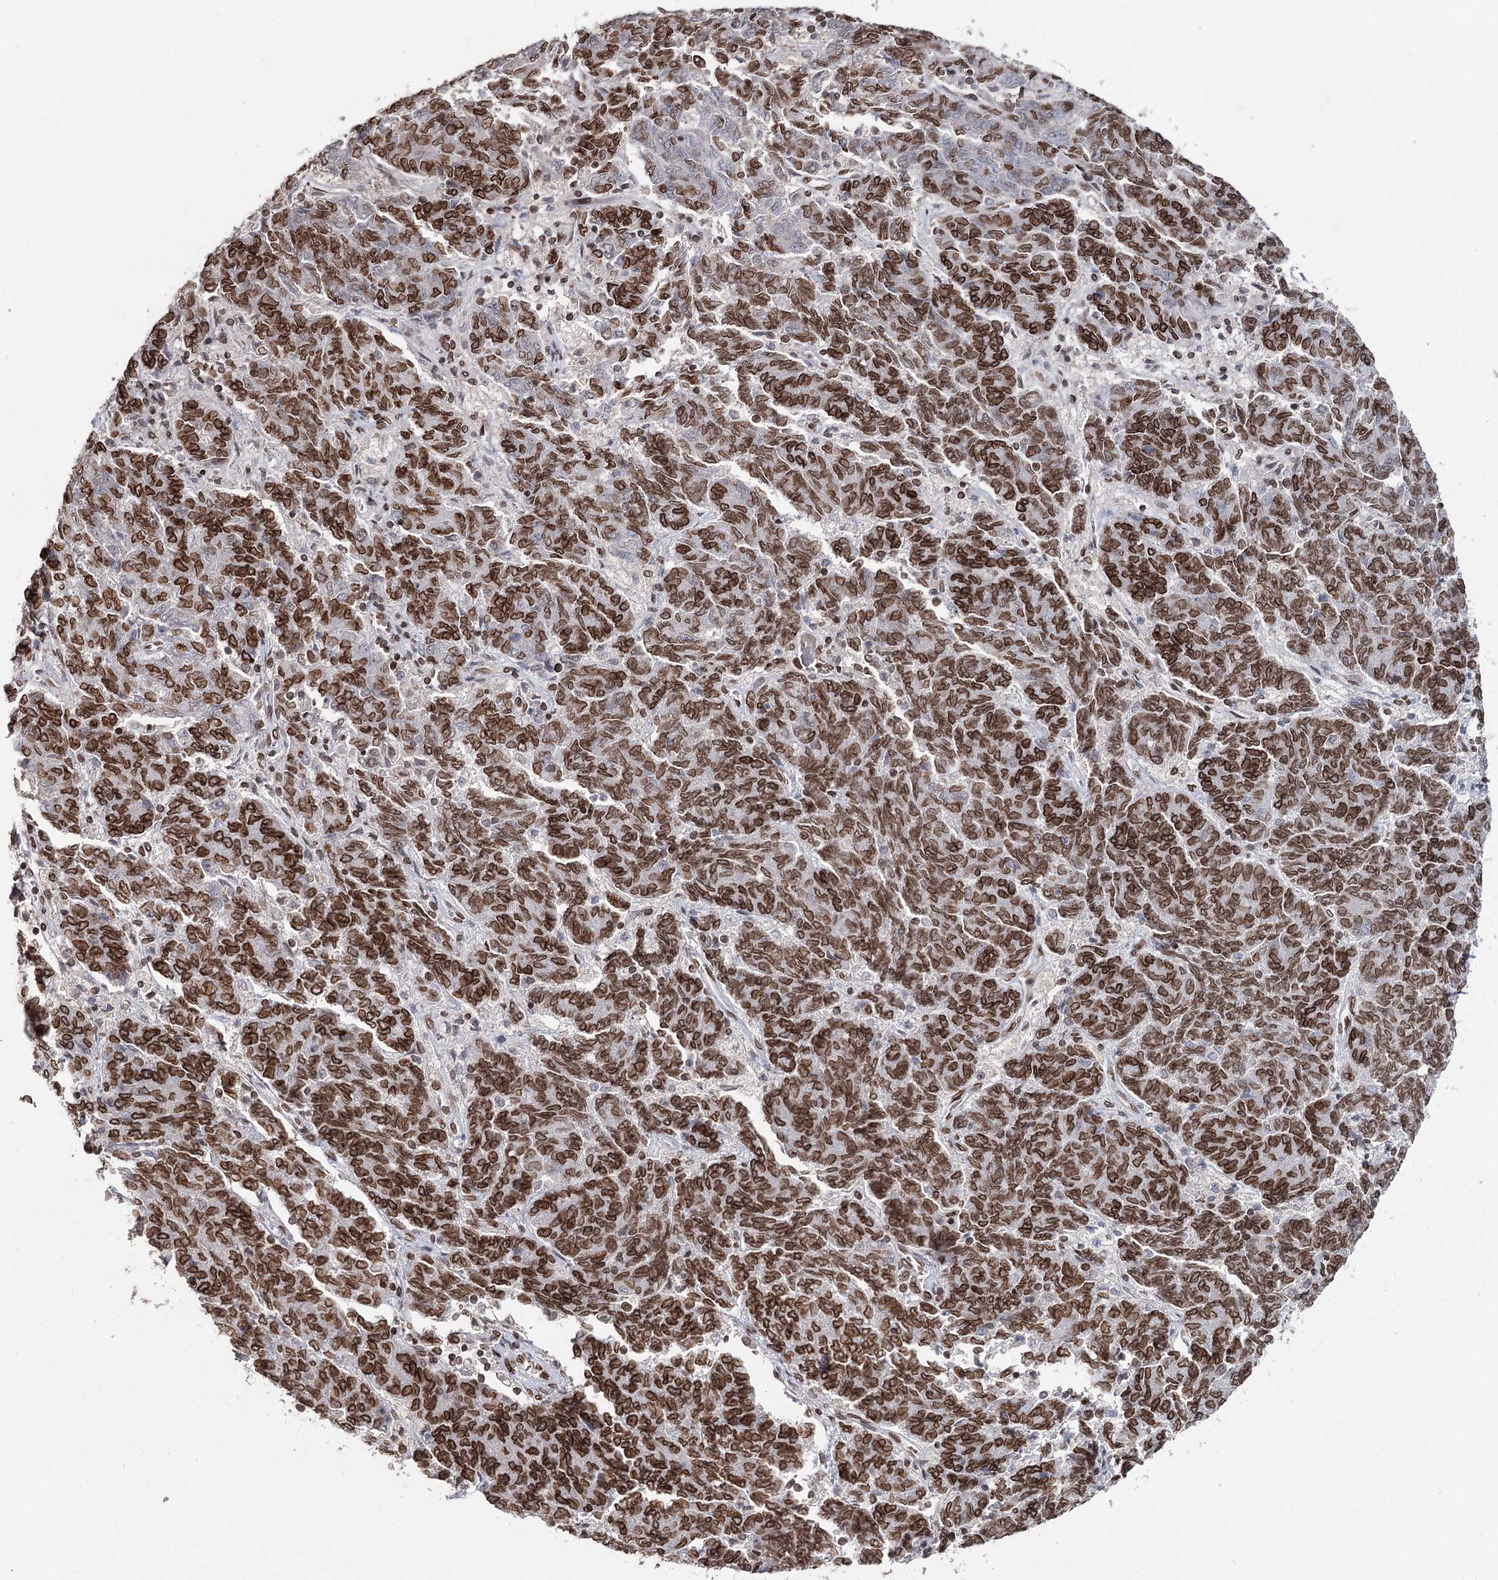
{"staining": {"intensity": "strong", "quantity": ">75%", "location": "cytoplasmic/membranous,nuclear"}, "tissue": "endometrial cancer", "cell_type": "Tumor cells", "image_type": "cancer", "snomed": [{"axis": "morphology", "description": "Adenocarcinoma, NOS"}, {"axis": "topography", "description": "Endometrium"}], "caption": "Immunohistochemical staining of human adenocarcinoma (endometrial) reveals high levels of strong cytoplasmic/membranous and nuclear positivity in approximately >75% of tumor cells.", "gene": "KIAA0930", "patient": {"sex": "female", "age": 80}}